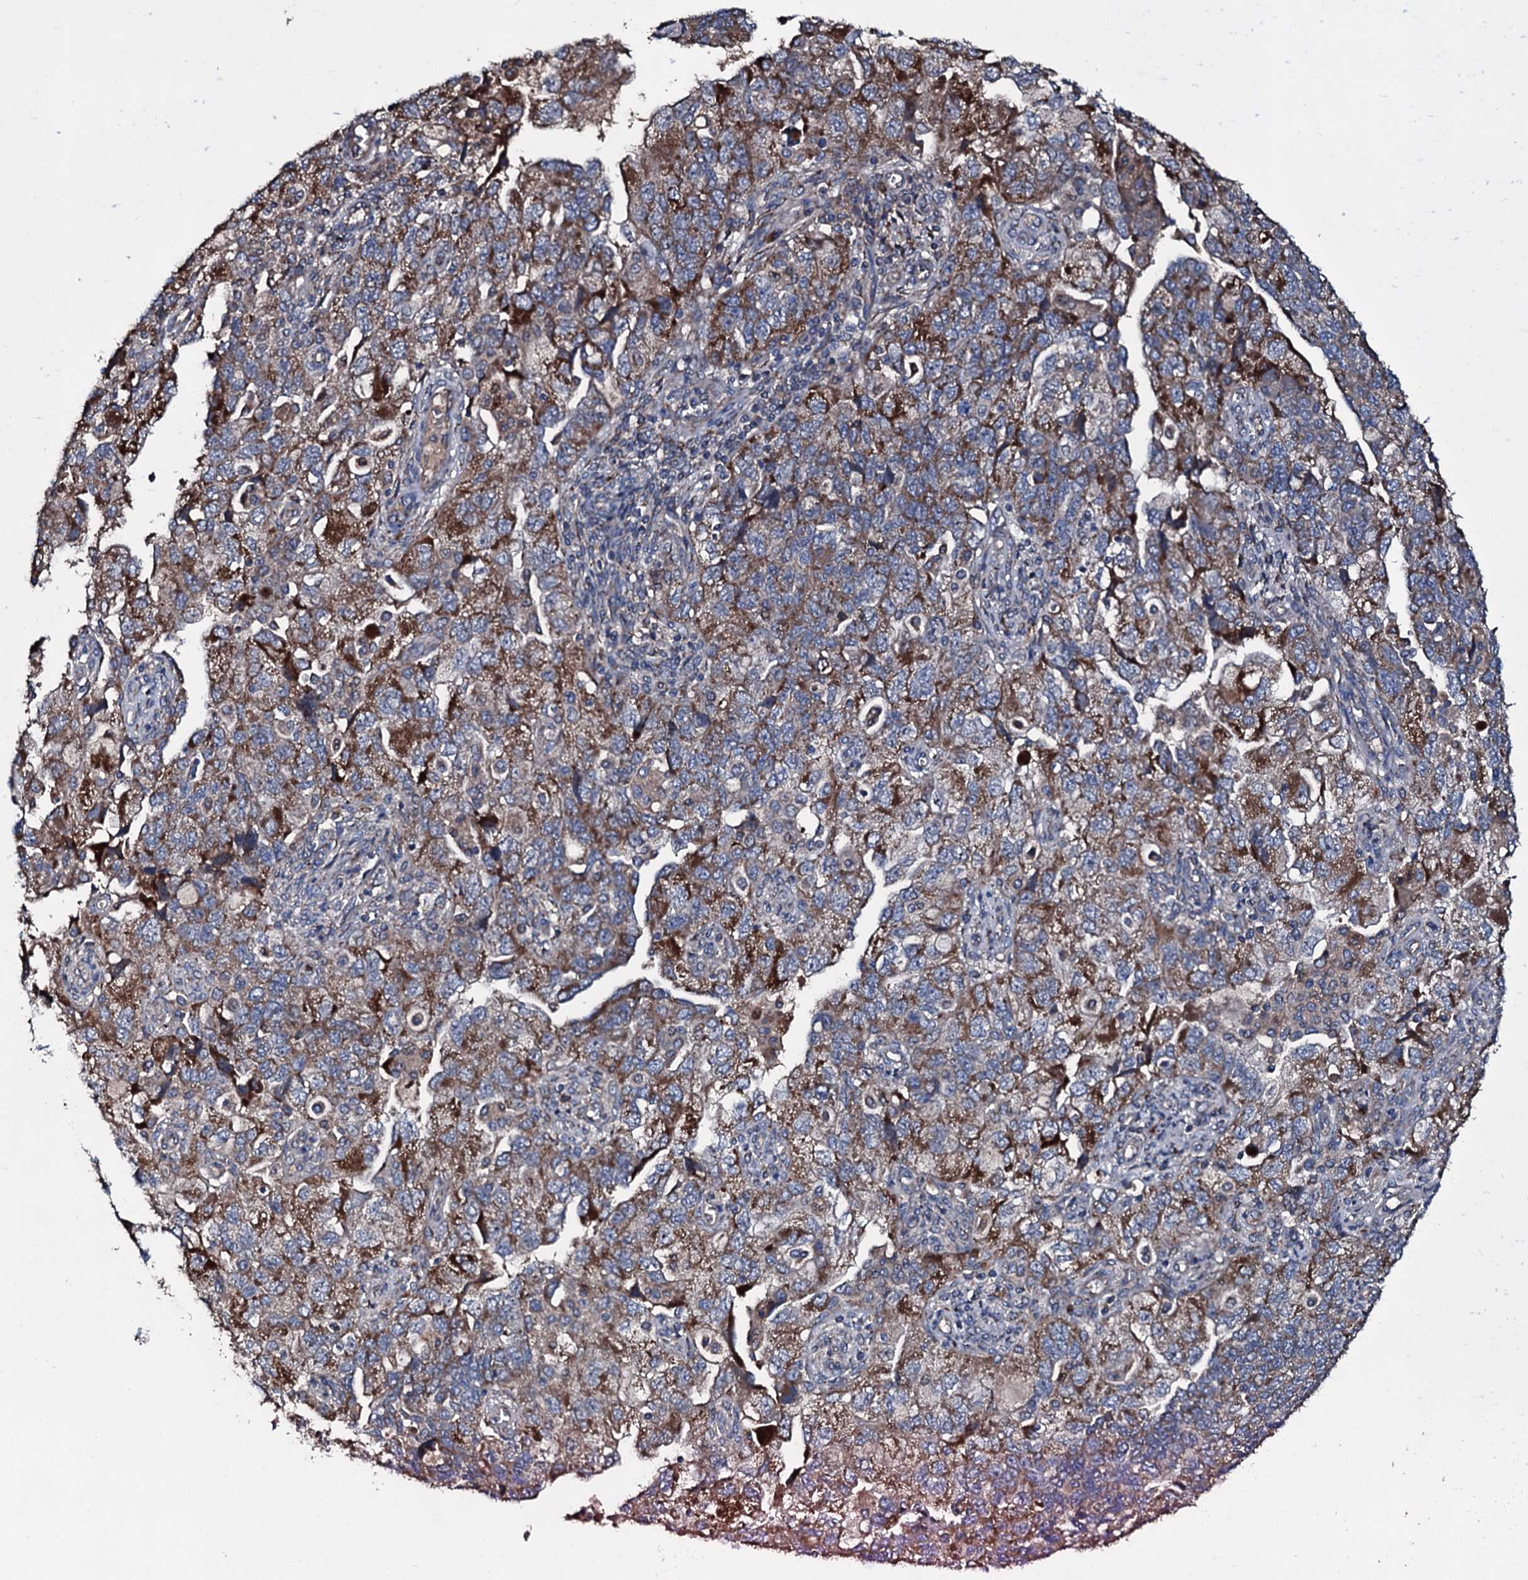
{"staining": {"intensity": "strong", "quantity": "25%-75%", "location": "cytoplasmic/membranous"}, "tissue": "ovarian cancer", "cell_type": "Tumor cells", "image_type": "cancer", "snomed": [{"axis": "morphology", "description": "Carcinoma, NOS"}, {"axis": "morphology", "description": "Cystadenocarcinoma, serous, NOS"}, {"axis": "topography", "description": "Ovary"}], "caption": "The immunohistochemical stain highlights strong cytoplasmic/membranous staining in tumor cells of ovarian carcinoma tissue.", "gene": "ACSS3", "patient": {"sex": "female", "age": 69}}